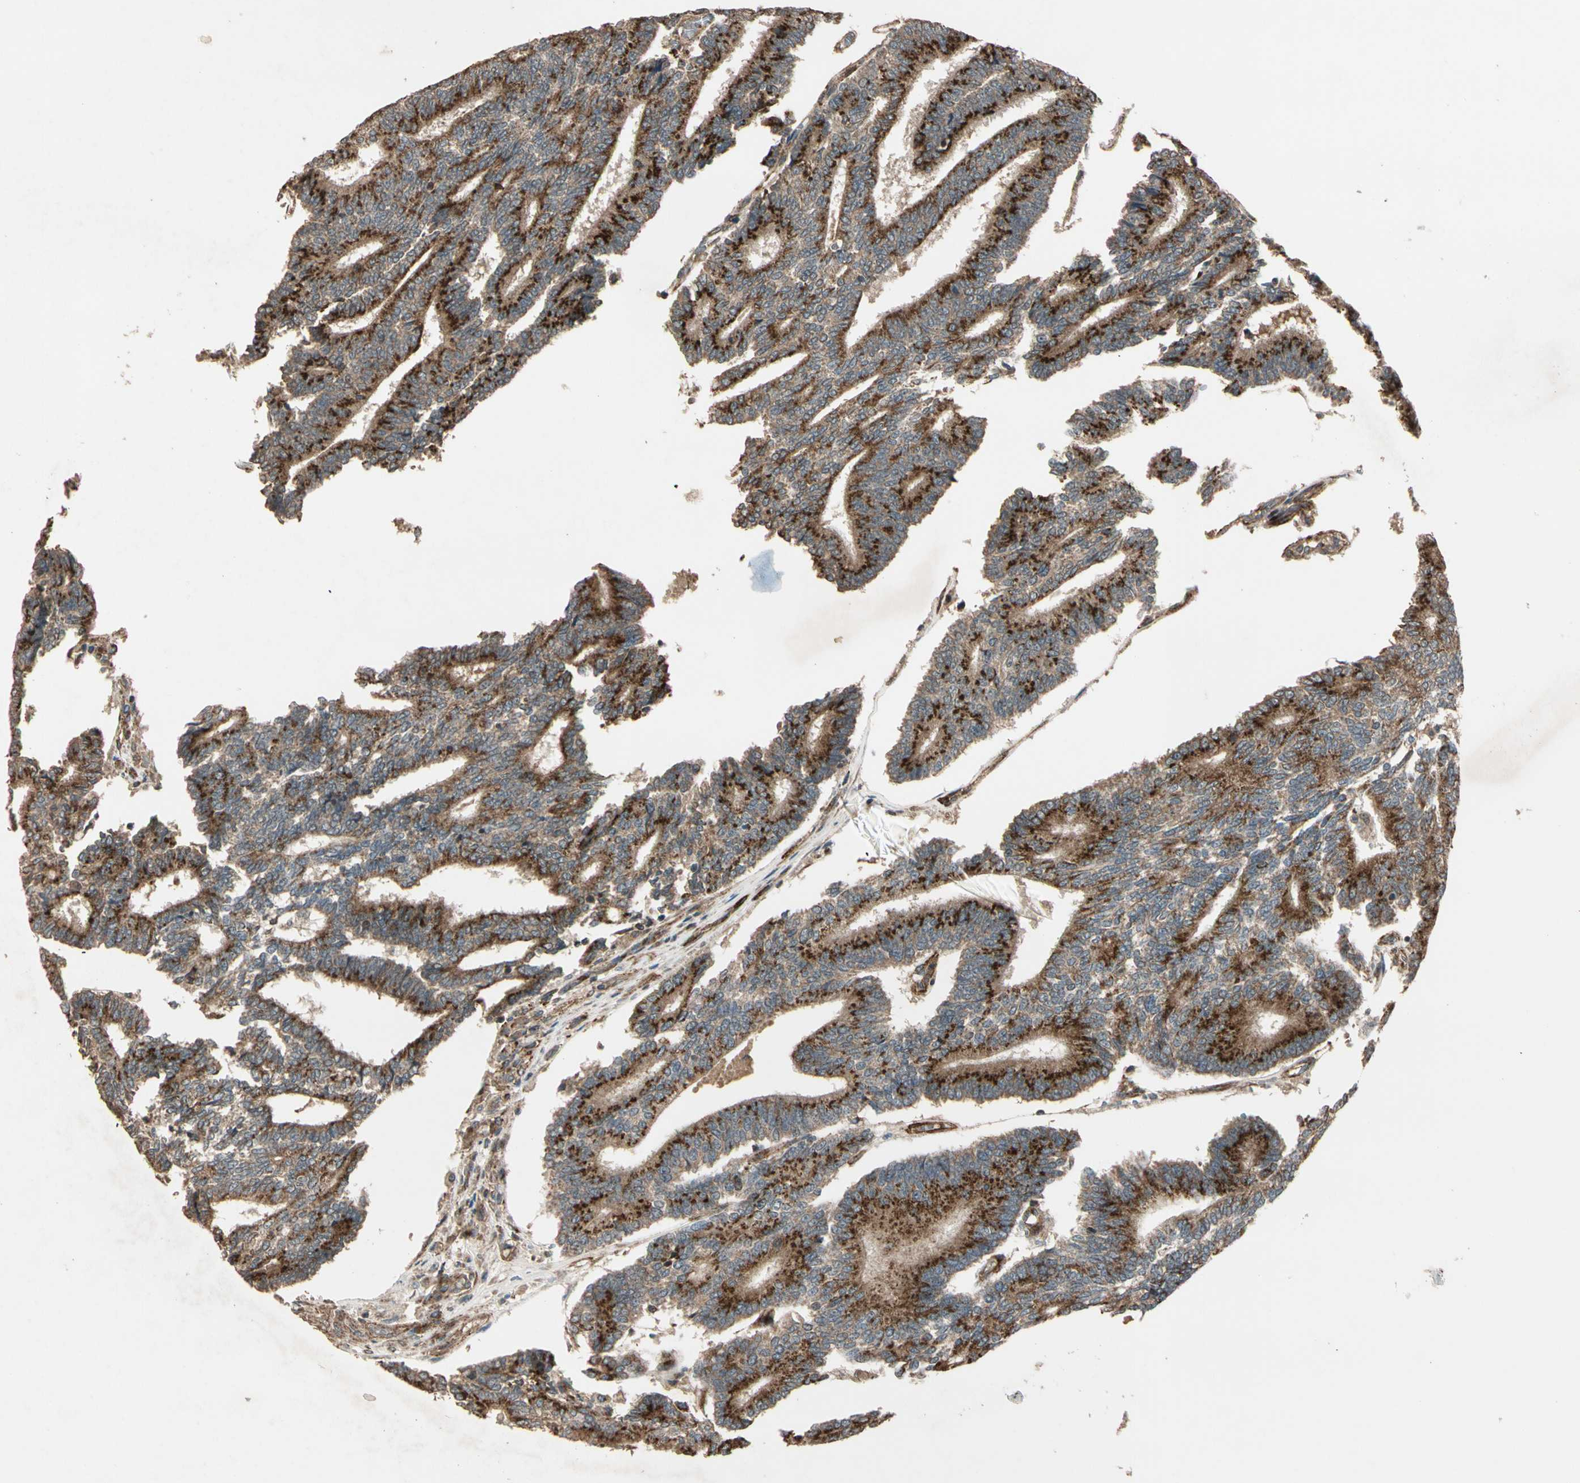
{"staining": {"intensity": "strong", "quantity": ">75%", "location": "cytoplasmic/membranous"}, "tissue": "prostate cancer", "cell_type": "Tumor cells", "image_type": "cancer", "snomed": [{"axis": "morphology", "description": "Adenocarcinoma, High grade"}, {"axis": "topography", "description": "Prostate"}], "caption": "Brown immunohistochemical staining in human high-grade adenocarcinoma (prostate) displays strong cytoplasmic/membranous staining in about >75% of tumor cells.", "gene": "GCK", "patient": {"sex": "male", "age": 55}}